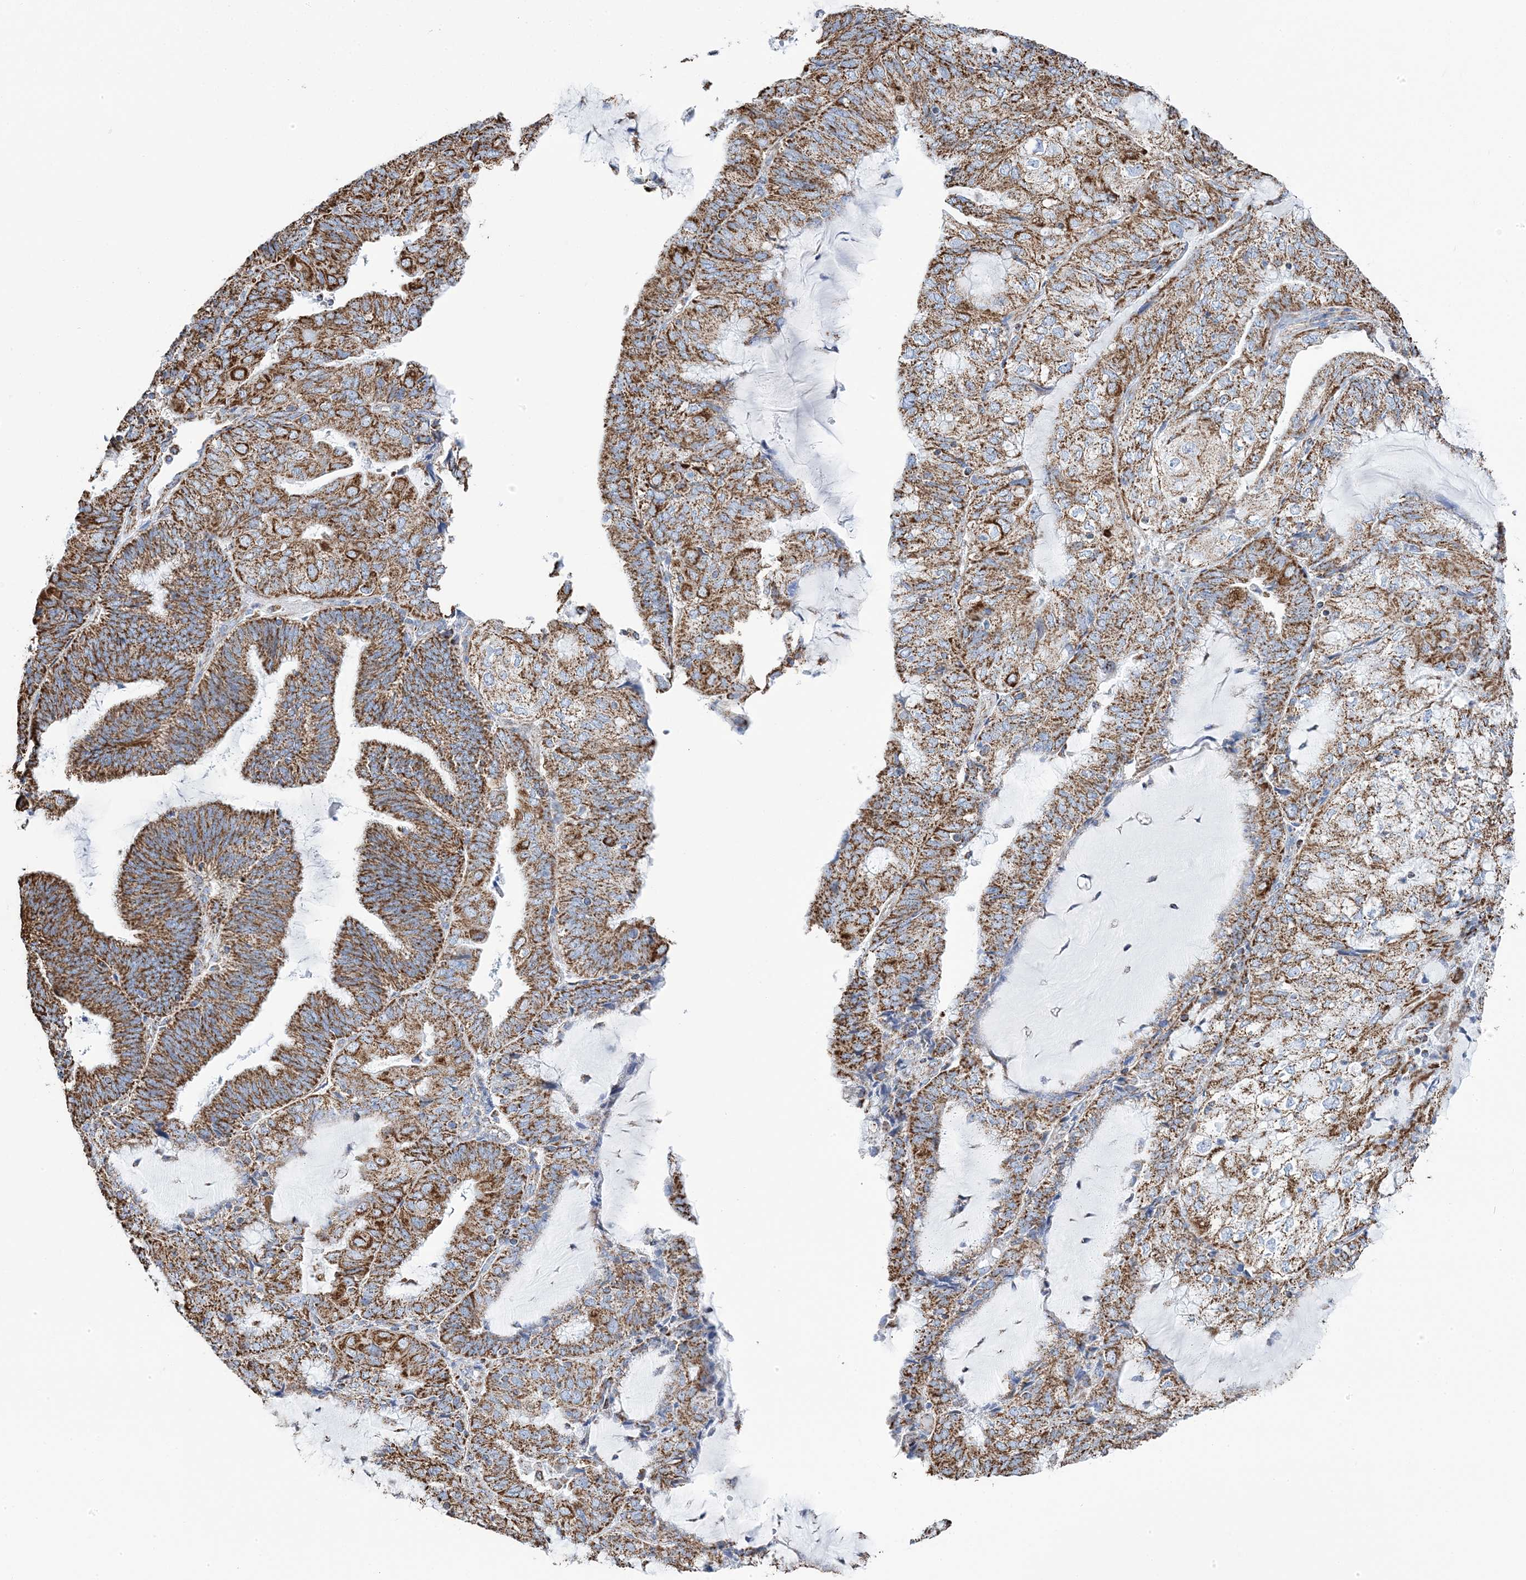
{"staining": {"intensity": "moderate", "quantity": ">75%", "location": "cytoplasmic/membranous"}, "tissue": "endometrial cancer", "cell_type": "Tumor cells", "image_type": "cancer", "snomed": [{"axis": "morphology", "description": "Adenocarcinoma, NOS"}, {"axis": "topography", "description": "Endometrium"}], "caption": "Approximately >75% of tumor cells in adenocarcinoma (endometrial) demonstrate moderate cytoplasmic/membranous protein staining as visualized by brown immunohistochemical staining.", "gene": "GTPBP8", "patient": {"sex": "female", "age": 81}}